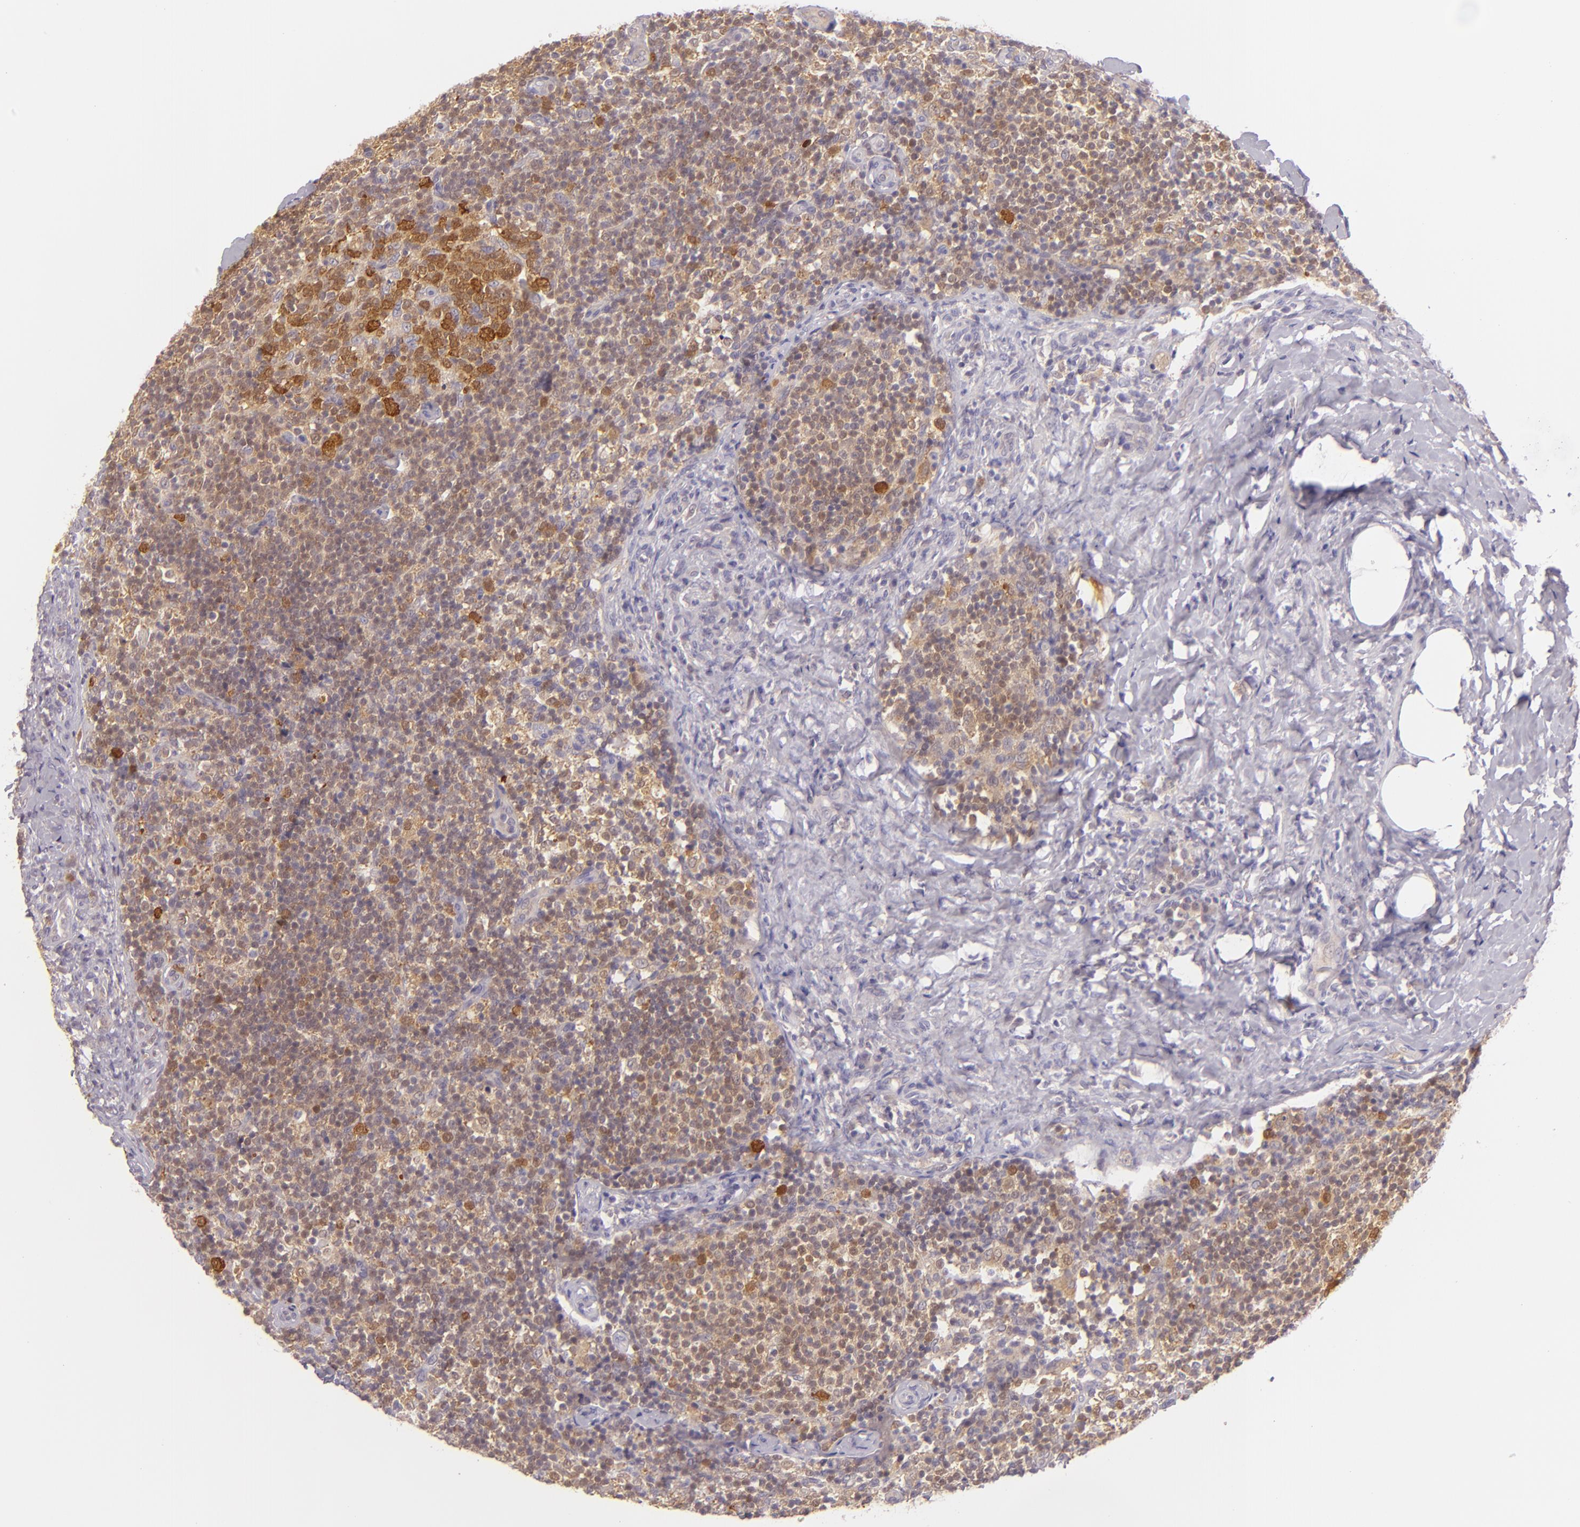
{"staining": {"intensity": "strong", "quantity": ">75%", "location": "cytoplasmic/membranous"}, "tissue": "lymph node", "cell_type": "Germinal center cells", "image_type": "normal", "snomed": [{"axis": "morphology", "description": "Normal tissue, NOS"}, {"axis": "morphology", "description": "Inflammation, NOS"}, {"axis": "topography", "description": "Lymph node"}], "caption": "IHC staining of normal lymph node, which demonstrates high levels of strong cytoplasmic/membranous positivity in approximately >75% of germinal center cells indicating strong cytoplasmic/membranous protein expression. The staining was performed using DAB (3,3'-diaminobenzidine) (brown) for protein detection and nuclei were counterstained in hematoxylin (blue).", "gene": "HSPH1", "patient": {"sex": "male", "age": 46}}